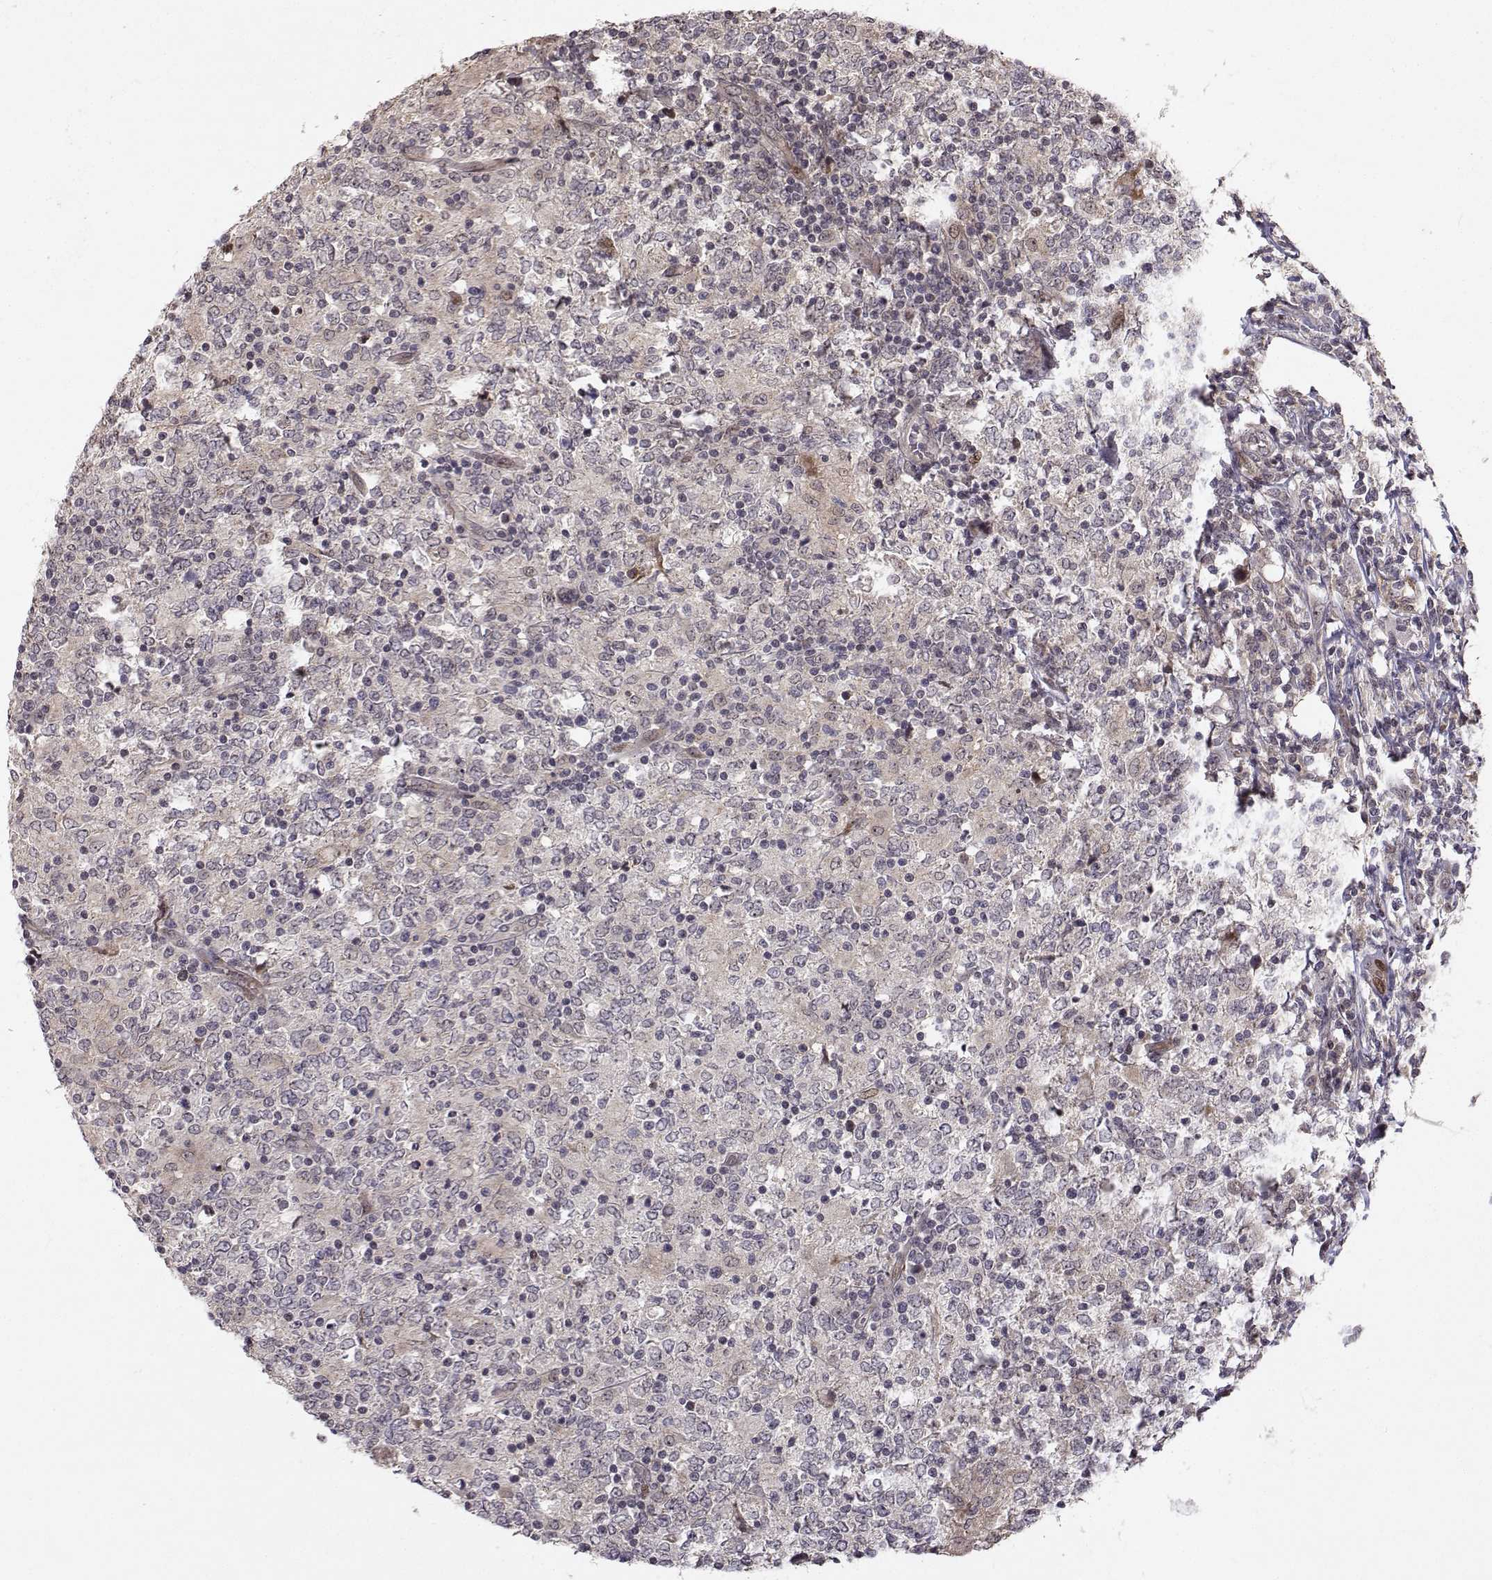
{"staining": {"intensity": "negative", "quantity": "none", "location": "none"}, "tissue": "lymphoma", "cell_type": "Tumor cells", "image_type": "cancer", "snomed": [{"axis": "morphology", "description": "Malignant lymphoma, non-Hodgkin's type, High grade"}, {"axis": "topography", "description": "Lymph node"}], "caption": "This histopathology image is of malignant lymphoma, non-Hodgkin's type (high-grade) stained with immunohistochemistry to label a protein in brown with the nuclei are counter-stained blue. There is no expression in tumor cells.", "gene": "APC", "patient": {"sex": "female", "age": 84}}